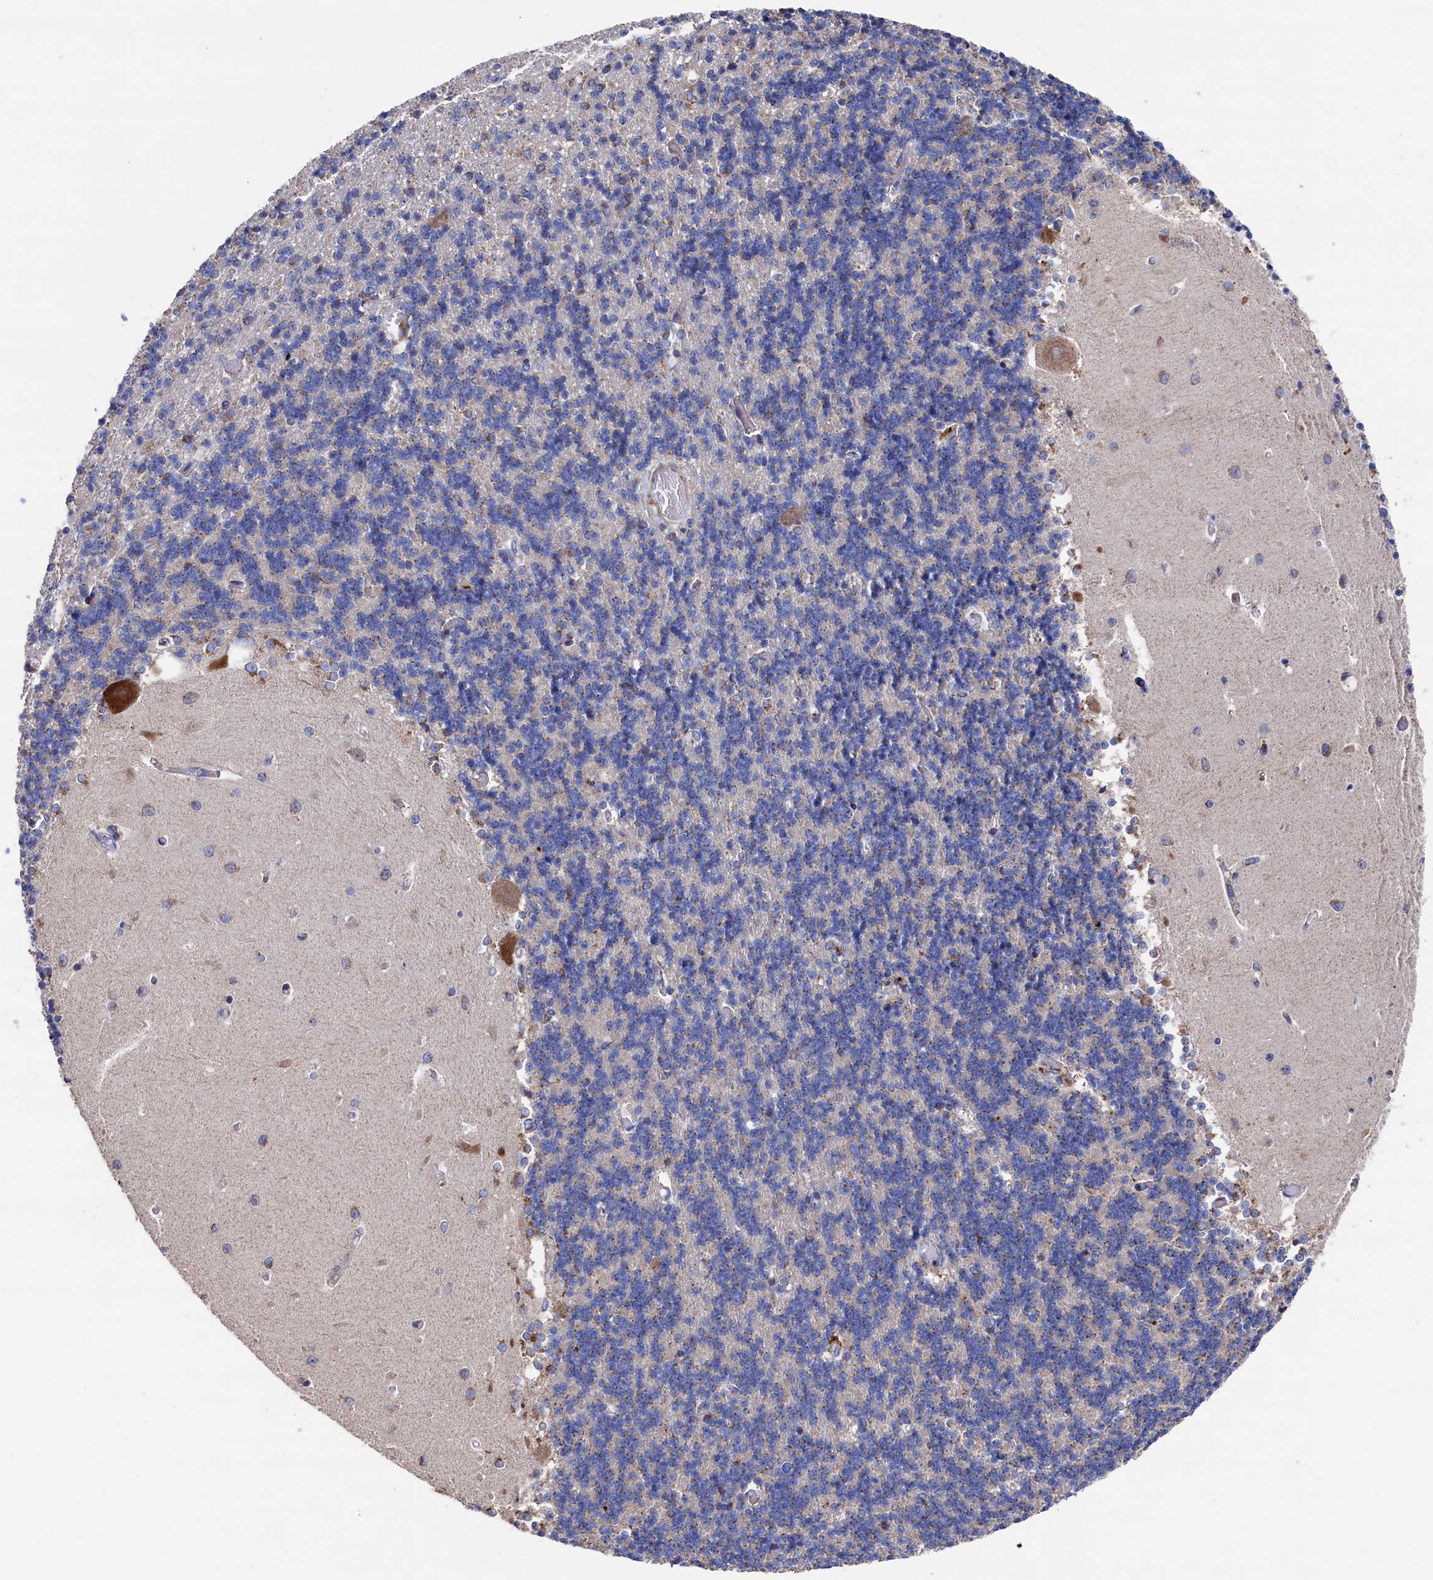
{"staining": {"intensity": "weak", "quantity": "25%-75%", "location": "cytoplasmic/membranous"}, "tissue": "cerebellum", "cell_type": "Cells in granular layer", "image_type": "normal", "snomed": [{"axis": "morphology", "description": "Normal tissue, NOS"}, {"axis": "topography", "description": "Cerebellum"}], "caption": "Cells in granular layer show low levels of weak cytoplasmic/membranous expression in approximately 25%-75% of cells in normal cerebellum.", "gene": "PRRC1", "patient": {"sex": "male", "age": 37}}